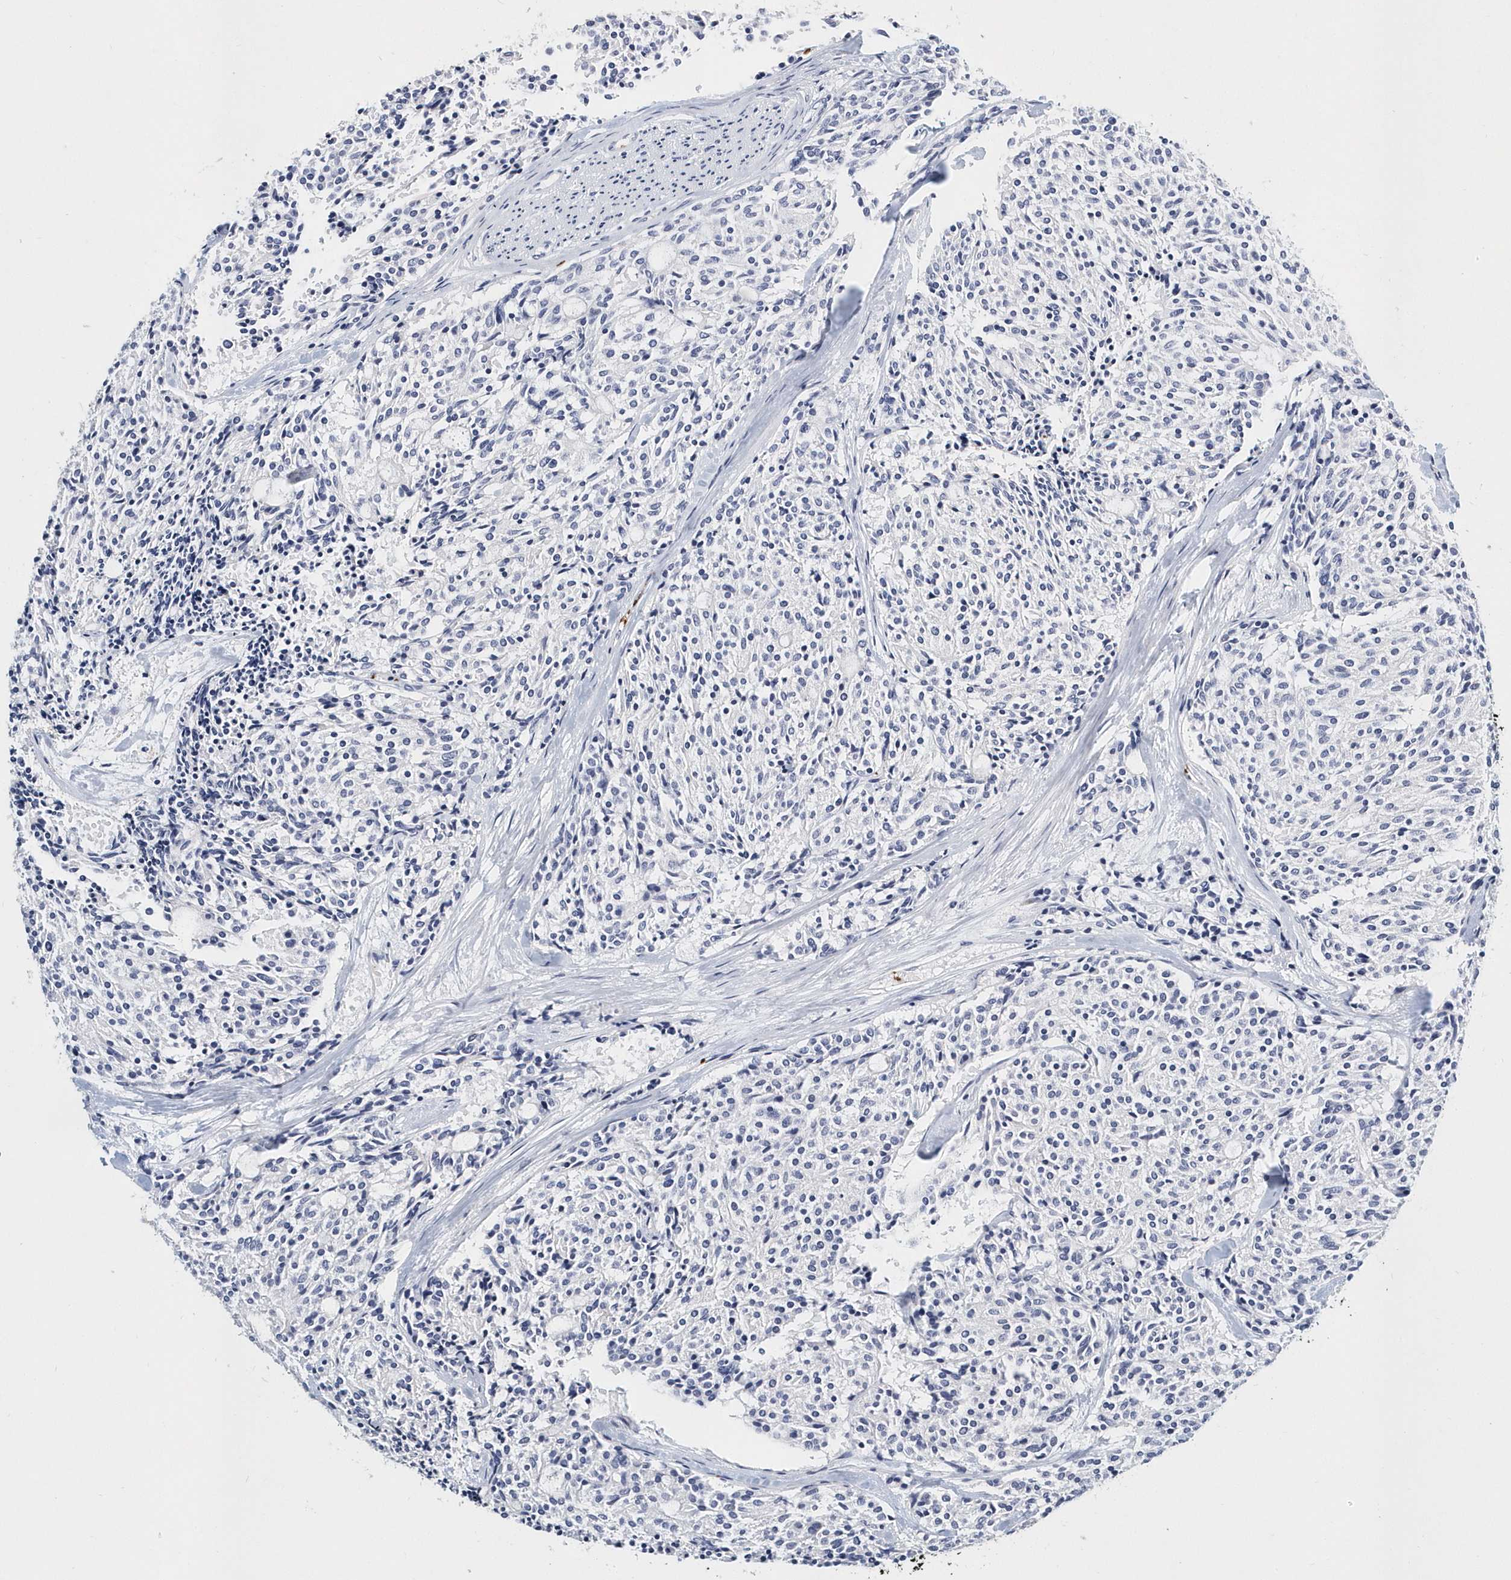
{"staining": {"intensity": "negative", "quantity": "none", "location": "none"}, "tissue": "carcinoid", "cell_type": "Tumor cells", "image_type": "cancer", "snomed": [{"axis": "morphology", "description": "Carcinoid, malignant, NOS"}, {"axis": "topography", "description": "Pancreas"}], "caption": "An immunohistochemistry histopathology image of carcinoid is shown. There is no staining in tumor cells of carcinoid. (Stains: DAB immunohistochemistry with hematoxylin counter stain, Microscopy: brightfield microscopy at high magnification).", "gene": "ITGA2B", "patient": {"sex": "female", "age": 54}}